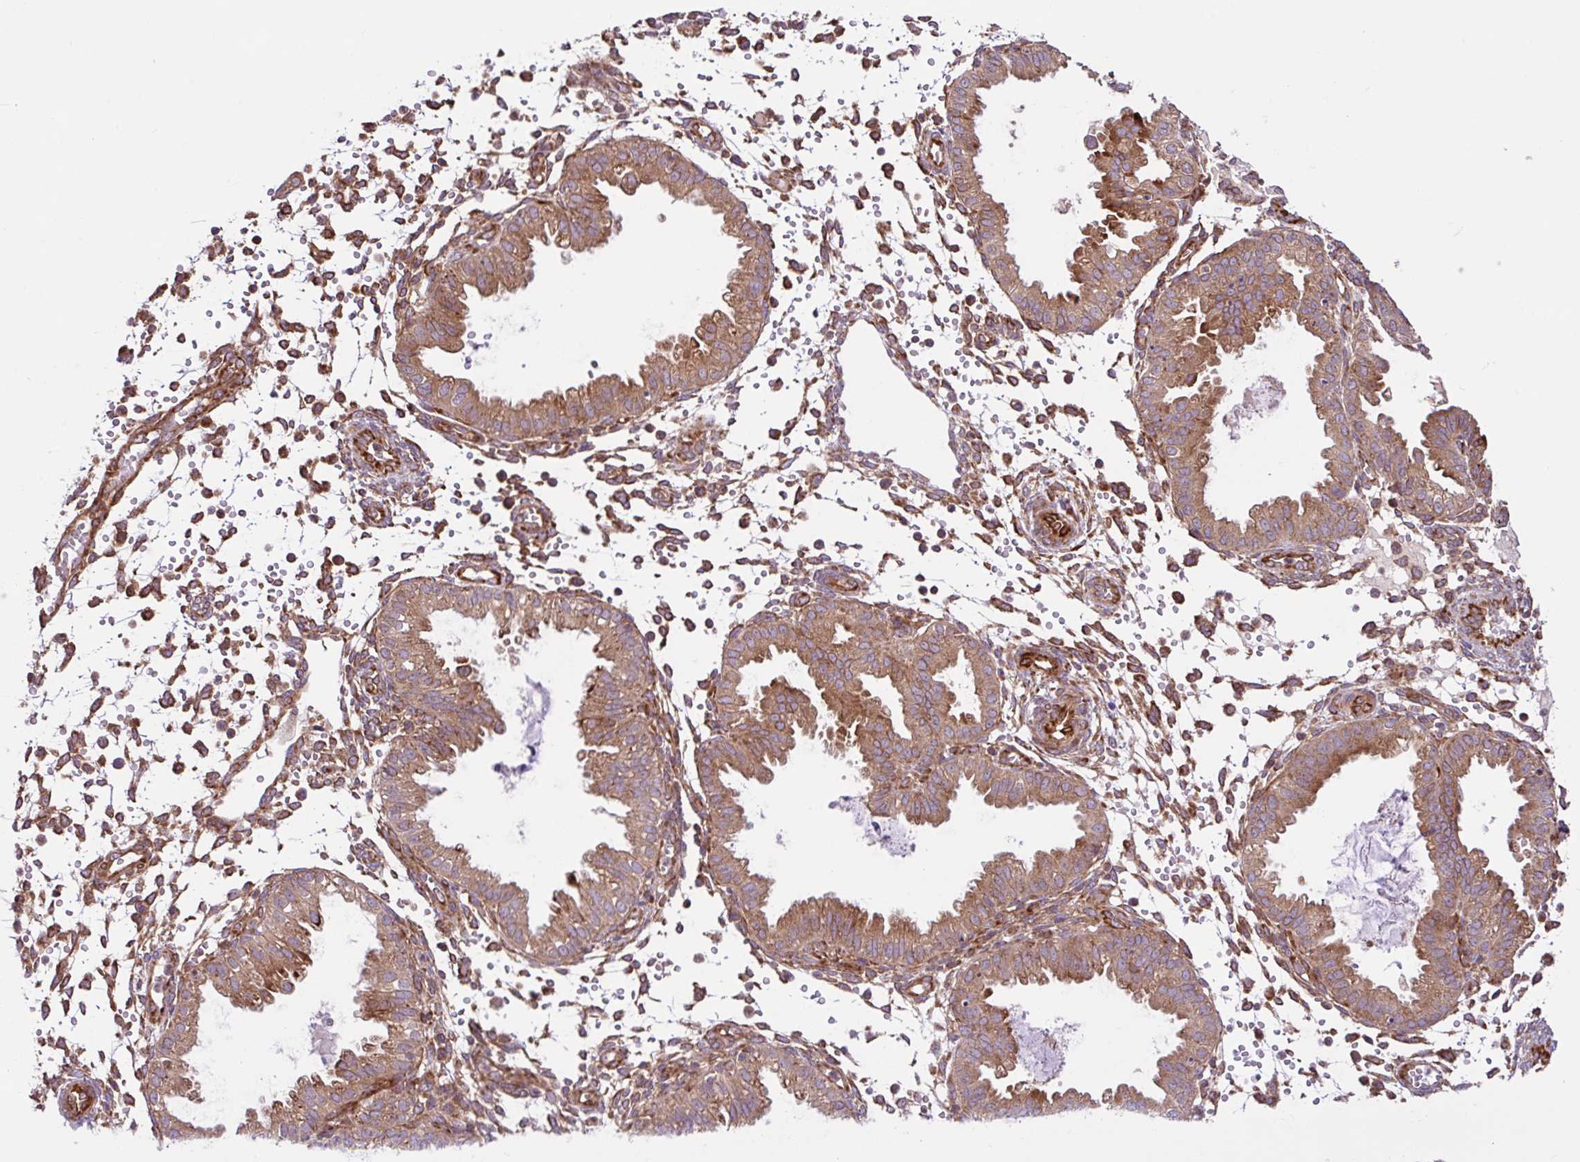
{"staining": {"intensity": "moderate", "quantity": "25%-75%", "location": "cytoplasmic/membranous"}, "tissue": "endometrium", "cell_type": "Cells in endometrial stroma", "image_type": "normal", "snomed": [{"axis": "morphology", "description": "Normal tissue, NOS"}, {"axis": "topography", "description": "Endometrium"}], "caption": "Endometrium stained with a protein marker shows moderate staining in cells in endometrial stroma.", "gene": "NTPCR", "patient": {"sex": "female", "age": 33}}